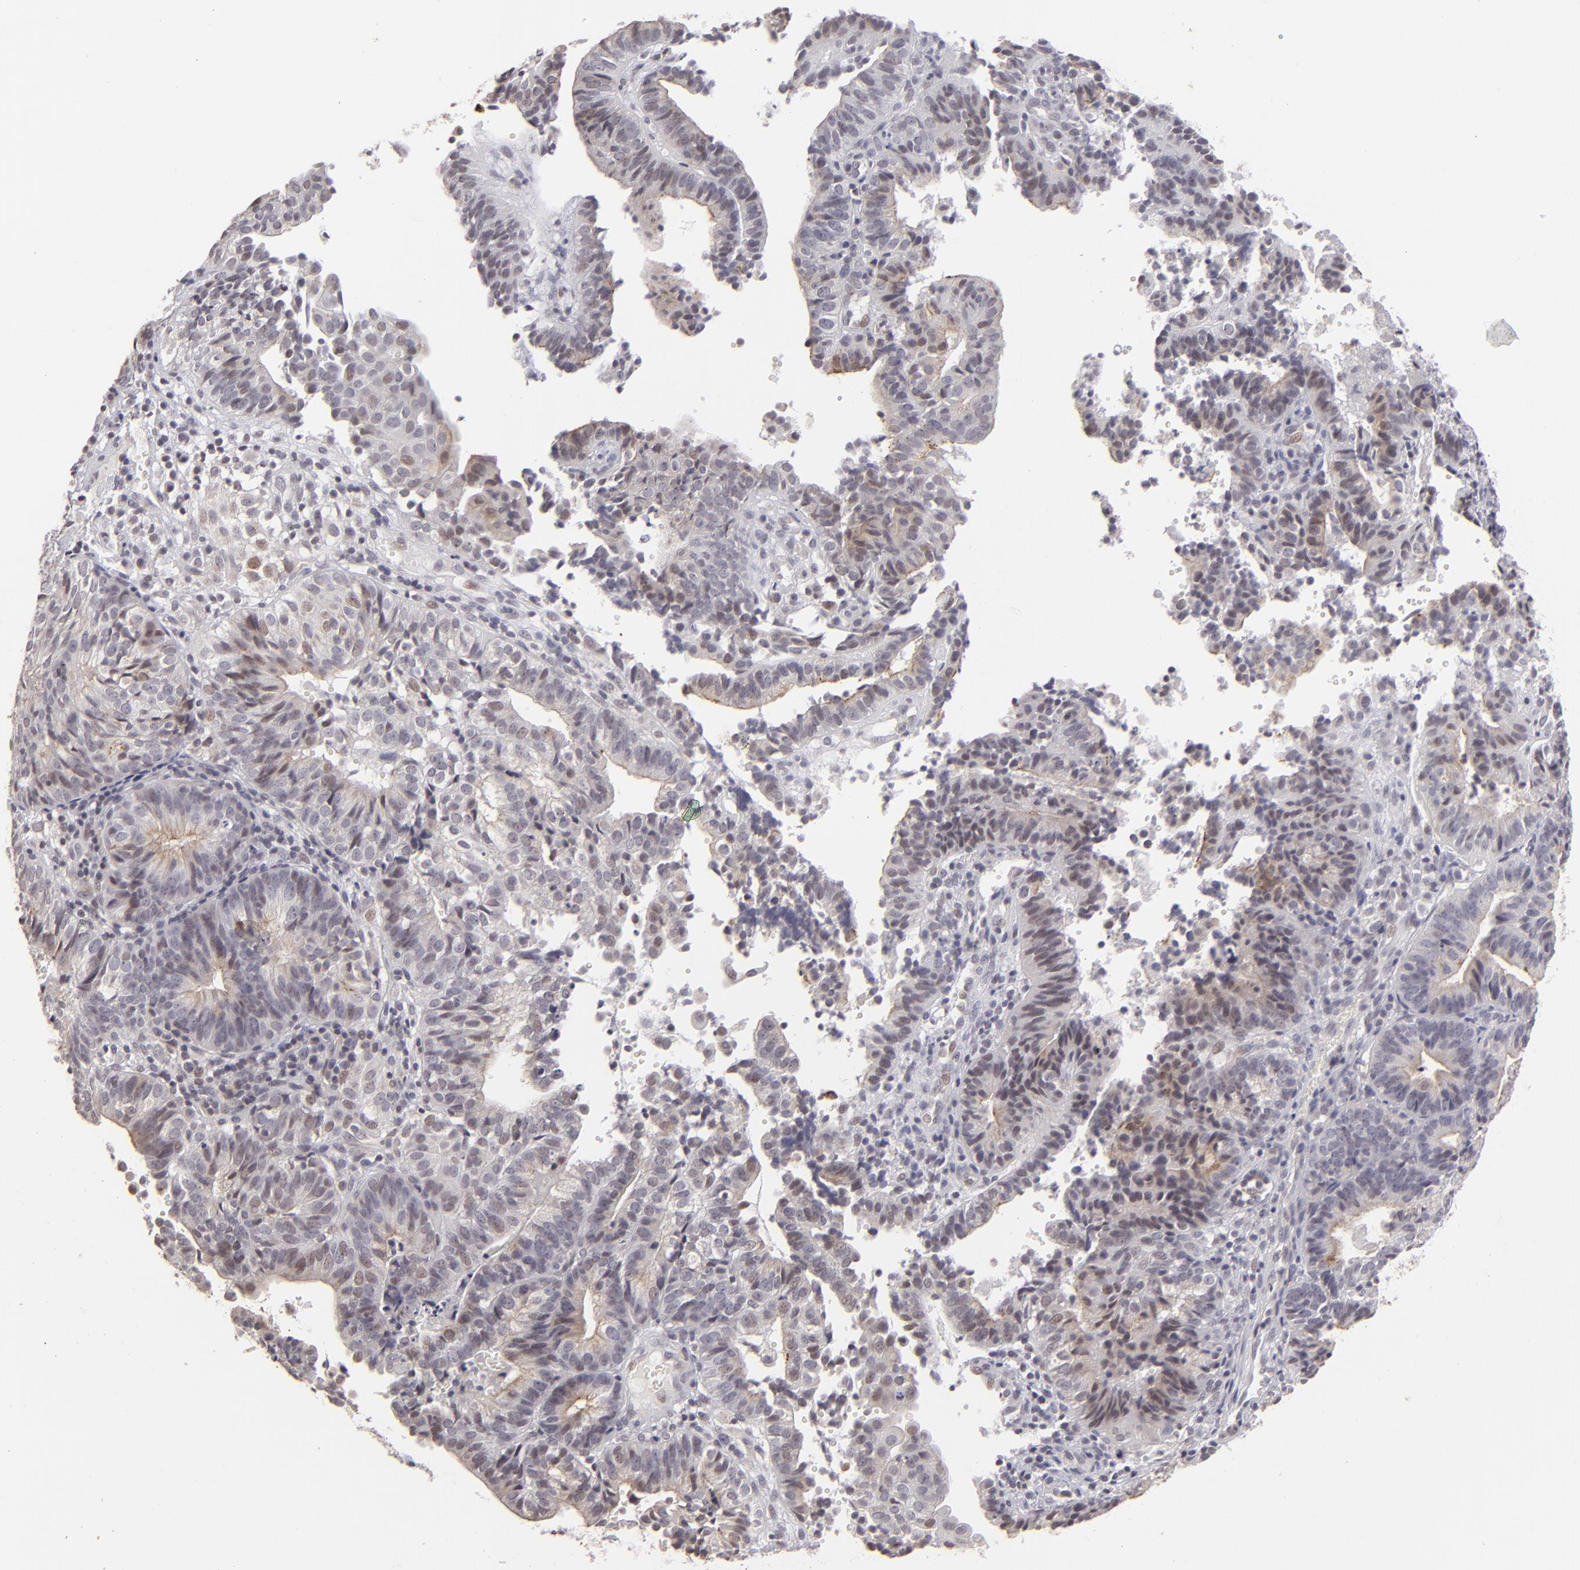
{"staining": {"intensity": "moderate", "quantity": "25%-75%", "location": "nuclear"}, "tissue": "cervical cancer", "cell_type": "Tumor cells", "image_type": "cancer", "snomed": [{"axis": "morphology", "description": "Adenocarcinoma, NOS"}, {"axis": "topography", "description": "Cervix"}], "caption": "IHC of cervical adenocarcinoma demonstrates medium levels of moderate nuclear positivity in about 25%-75% of tumor cells. (DAB (3,3'-diaminobenzidine) = brown stain, brightfield microscopy at high magnification).", "gene": "CLDN2", "patient": {"sex": "female", "age": 60}}